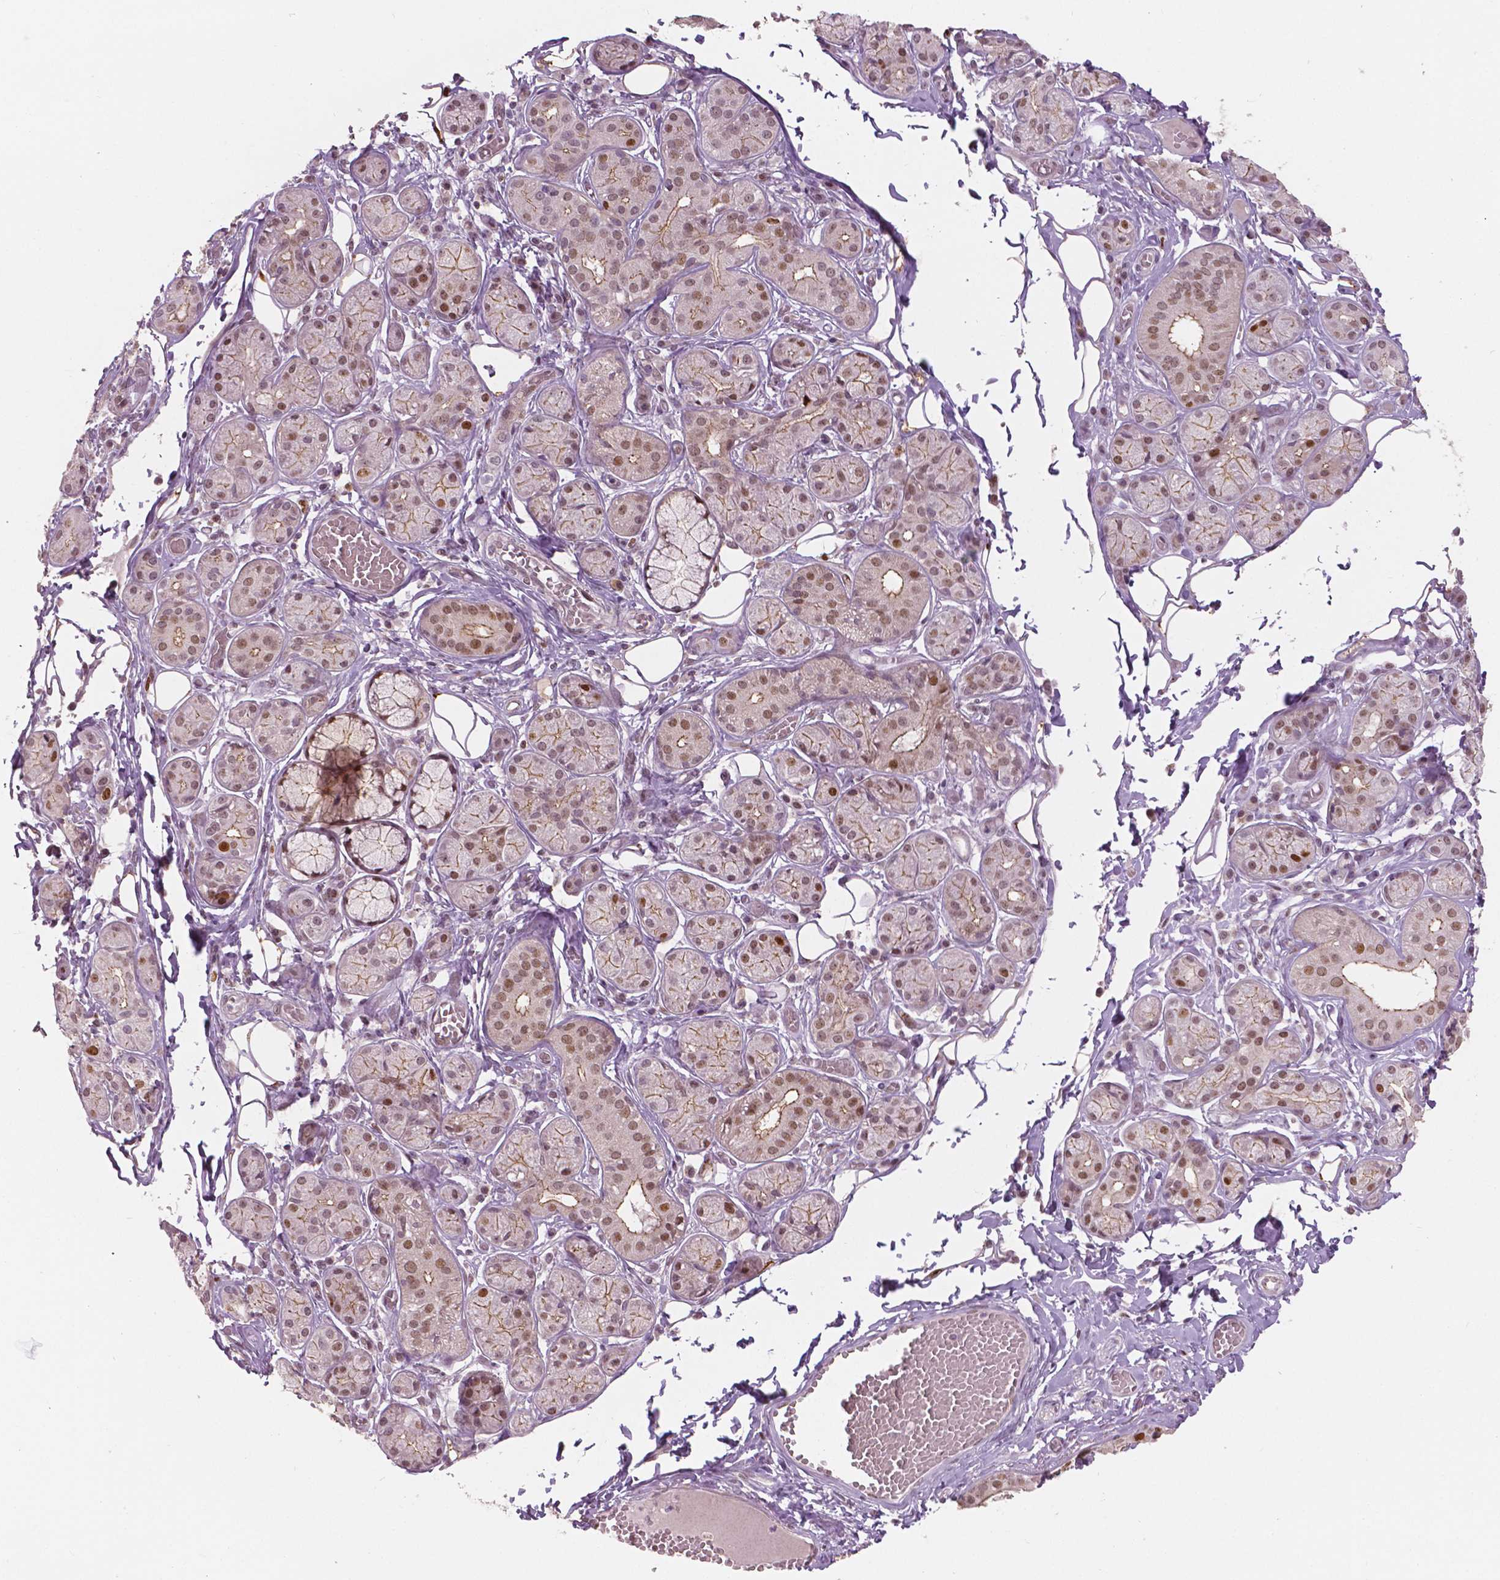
{"staining": {"intensity": "moderate", "quantity": ">75%", "location": "cytoplasmic/membranous,nuclear"}, "tissue": "salivary gland", "cell_type": "Glandular cells", "image_type": "normal", "snomed": [{"axis": "morphology", "description": "Normal tissue, NOS"}, {"axis": "topography", "description": "Salivary gland"}, {"axis": "topography", "description": "Peripheral nerve tissue"}], "caption": "This image reveals IHC staining of benign human salivary gland, with medium moderate cytoplasmic/membranous,nuclear positivity in approximately >75% of glandular cells.", "gene": "NSD2", "patient": {"sex": "male", "age": 71}}